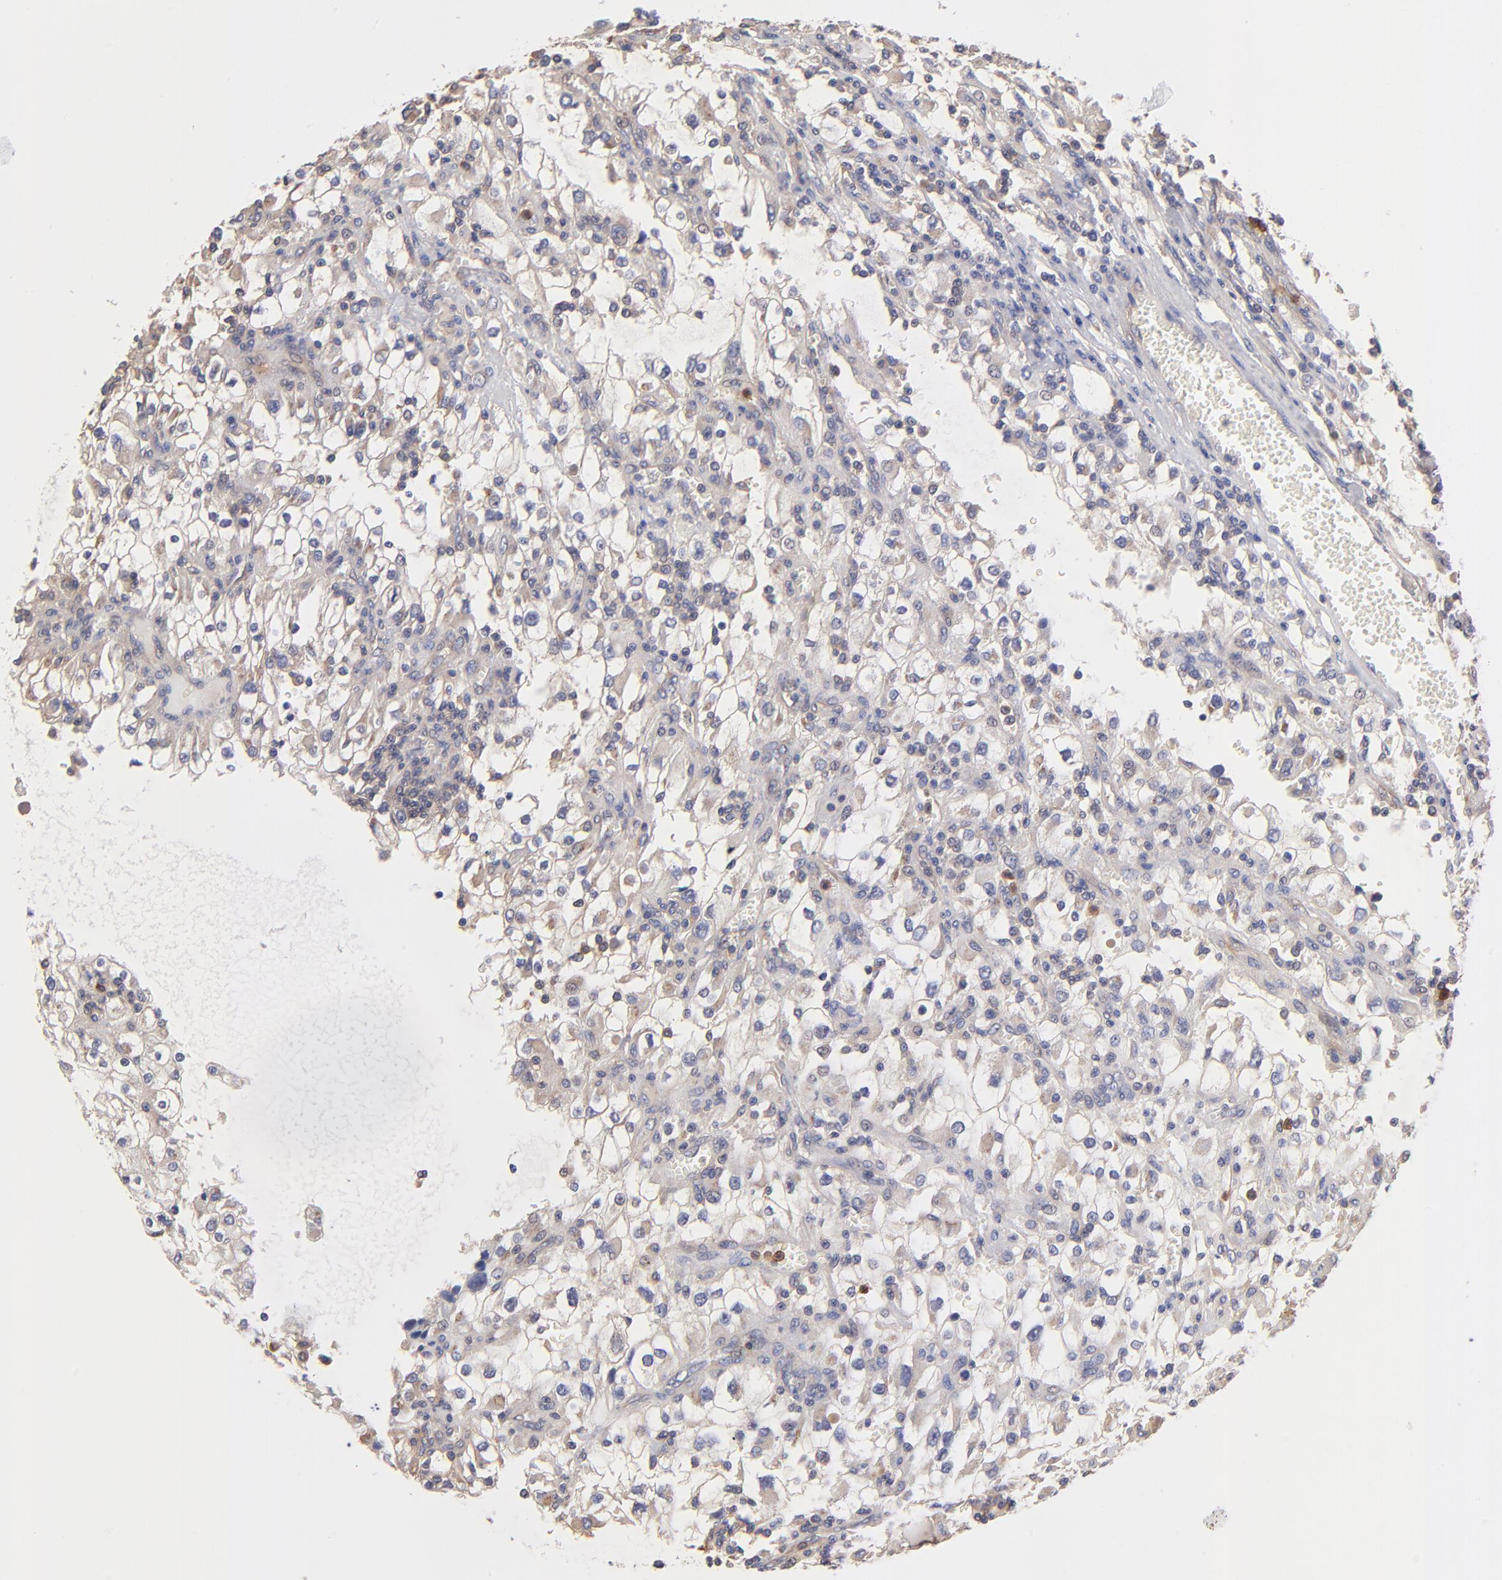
{"staining": {"intensity": "negative", "quantity": "none", "location": "none"}, "tissue": "renal cancer", "cell_type": "Tumor cells", "image_type": "cancer", "snomed": [{"axis": "morphology", "description": "Adenocarcinoma, NOS"}, {"axis": "topography", "description": "Kidney"}], "caption": "Immunohistochemistry photomicrograph of neoplastic tissue: renal adenocarcinoma stained with DAB (3,3'-diaminobenzidine) shows no significant protein staining in tumor cells.", "gene": "ASB7", "patient": {"sex": "female", "age": 52}}